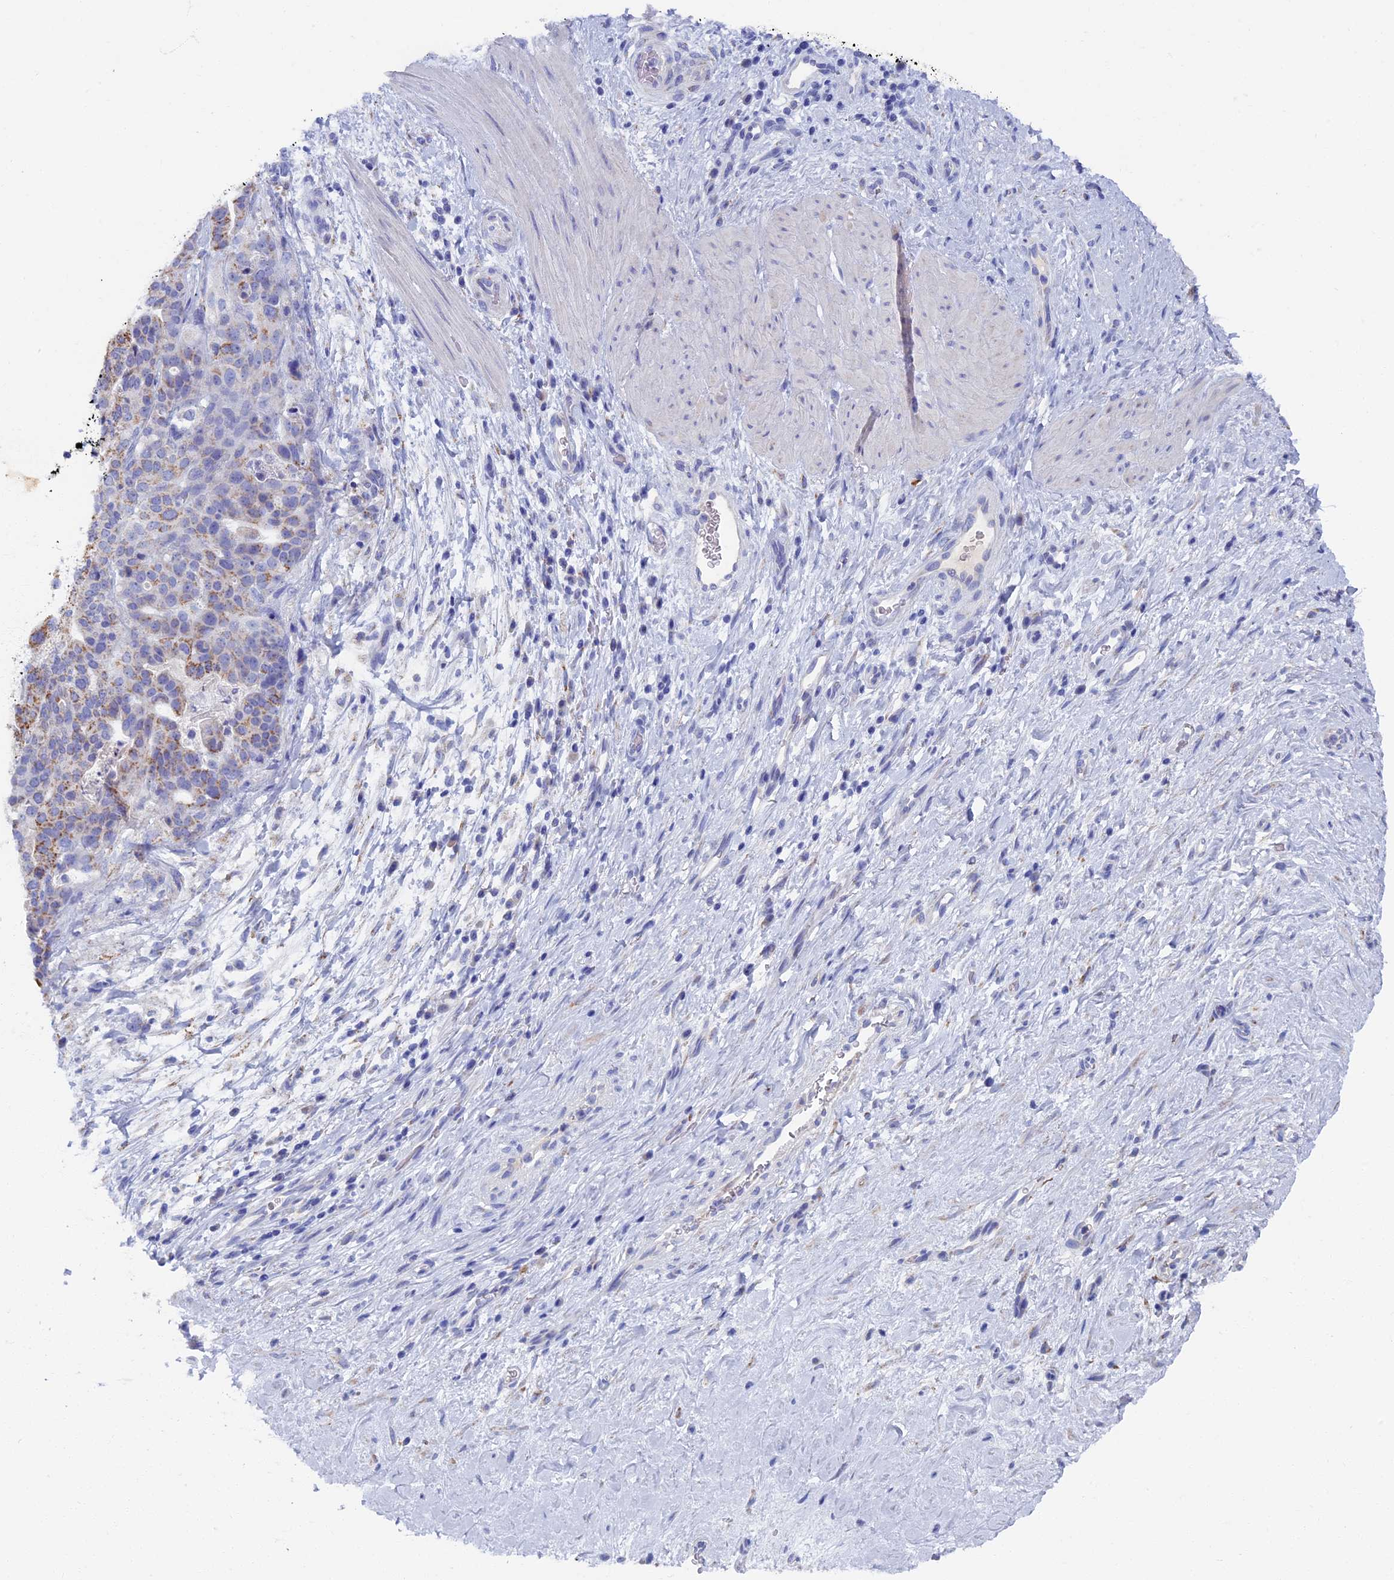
{"staining": {"intensity": "moderate", "quantity": "<25%", "location": "cytoplasmic/membranous"}, "tissue": "stomach cancer", "cell_type": "Tumor cells", "image_type": "cancer", "snomed": [{"axis": "morphology", "description": "Adenocarcinoma, NOS"}, {"axis": "topography", "description": "Stomach"}], "caption": "Immunohistochemistry of human adenocarcinoma (stomach) shows low levels of moderate cytoplasmic/membranous expression in approximately <25% of tumor cells.", "gene": "OAT", "patient": {"sex": "male", "age": 48}}